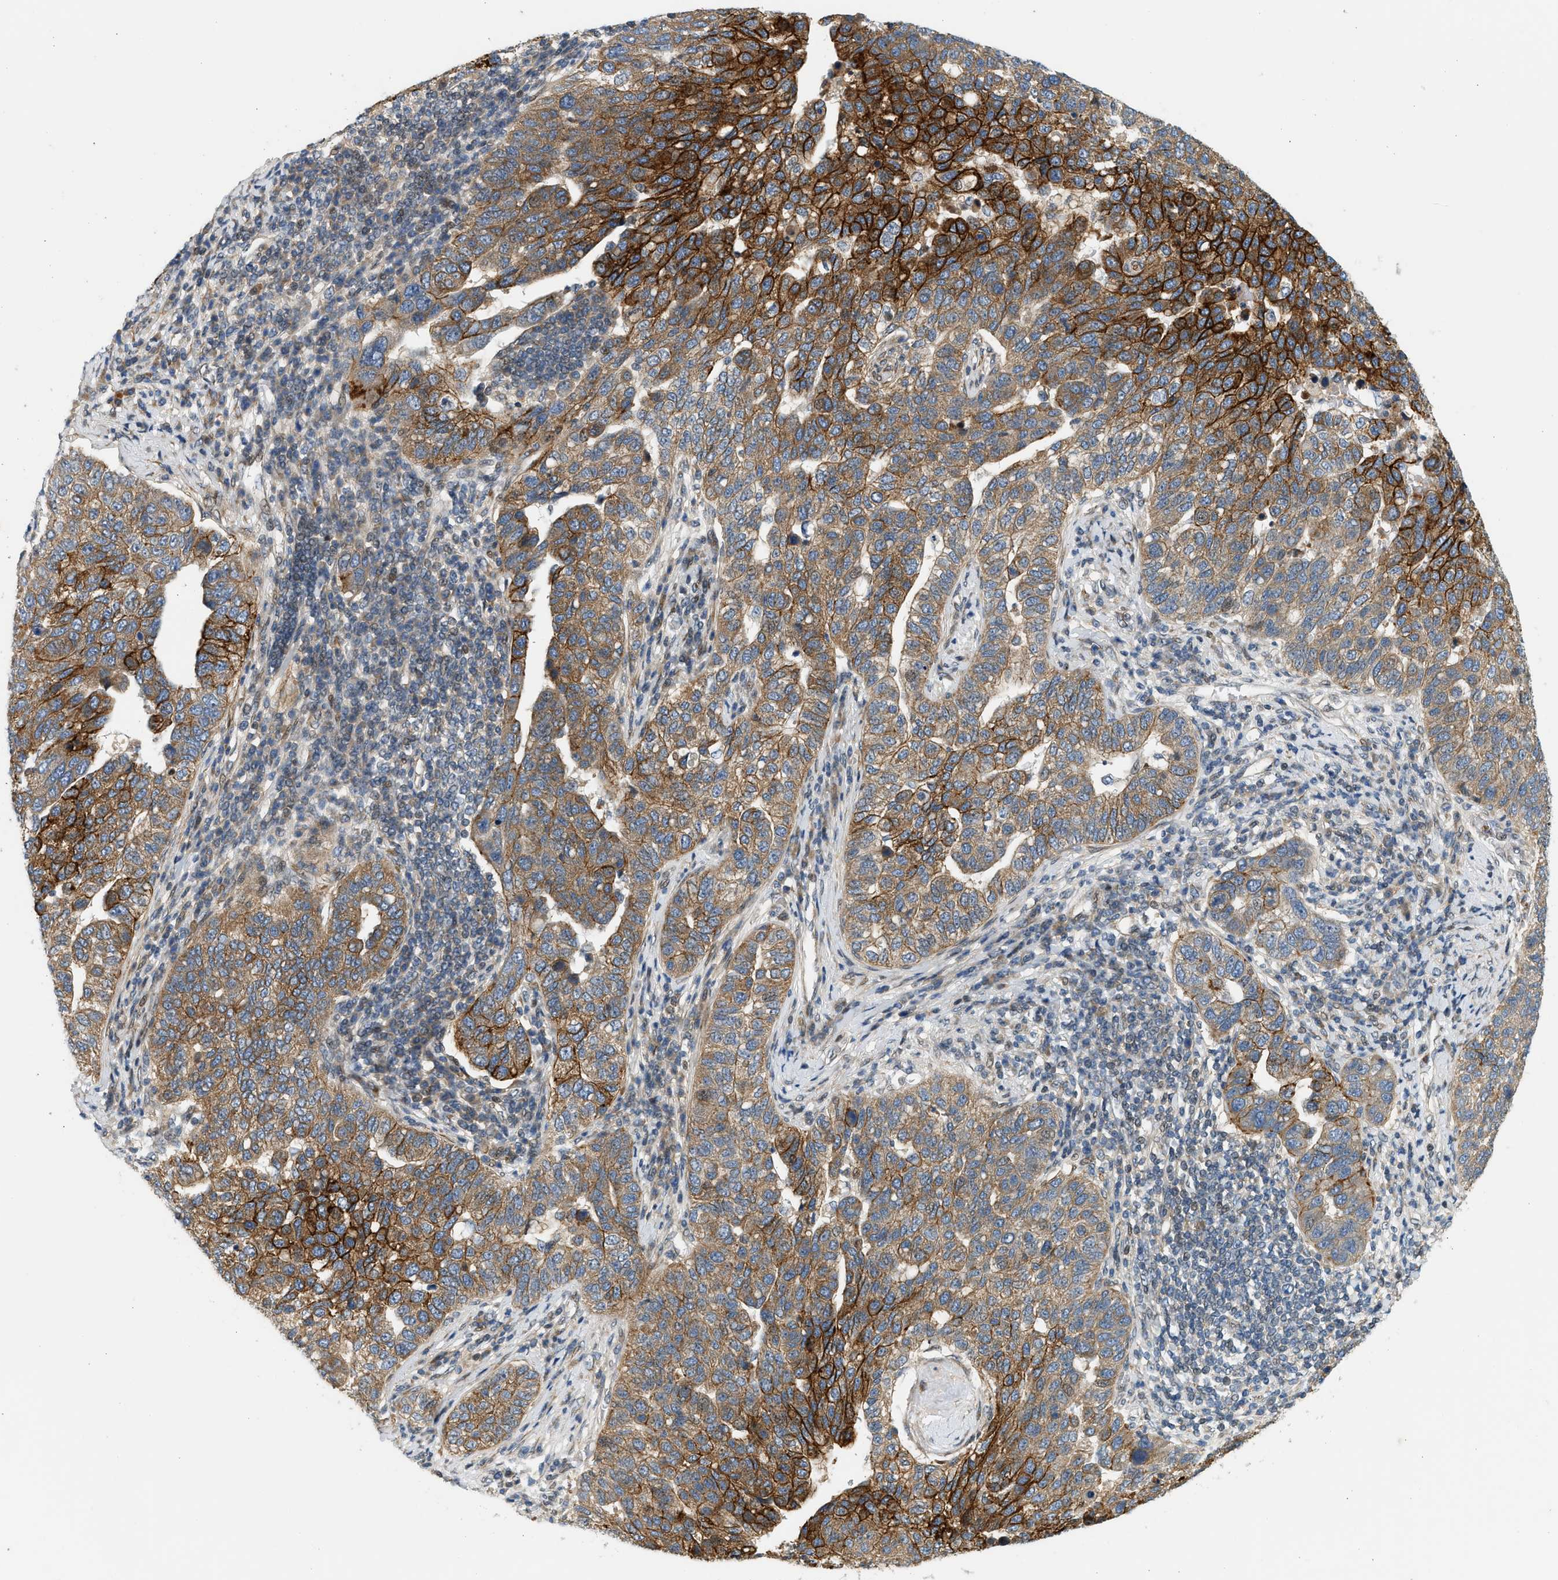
{"staining": {"intensity": "strong", "quantity": ">75%", "location": "cytoplasmic/membranous"}, "tissue": "pancreatic cancer", "cell_type": "Tumor cells", "image_type": "cancer", "snomed": [{"axis": "morphology", "description": "Adenocarcinoma, NOS"}, {"axis": "topography", "description": "Pancreas"}], "caption": "This photomicrograph displays immunohistochemistry staining of pancreatic adenocarcinoma, with high strong cytoplasmic/membranous positivity in about >75% of tumor cells.", "gene": "NRSN2", "patient": {"sex": "female", "age": 61}}